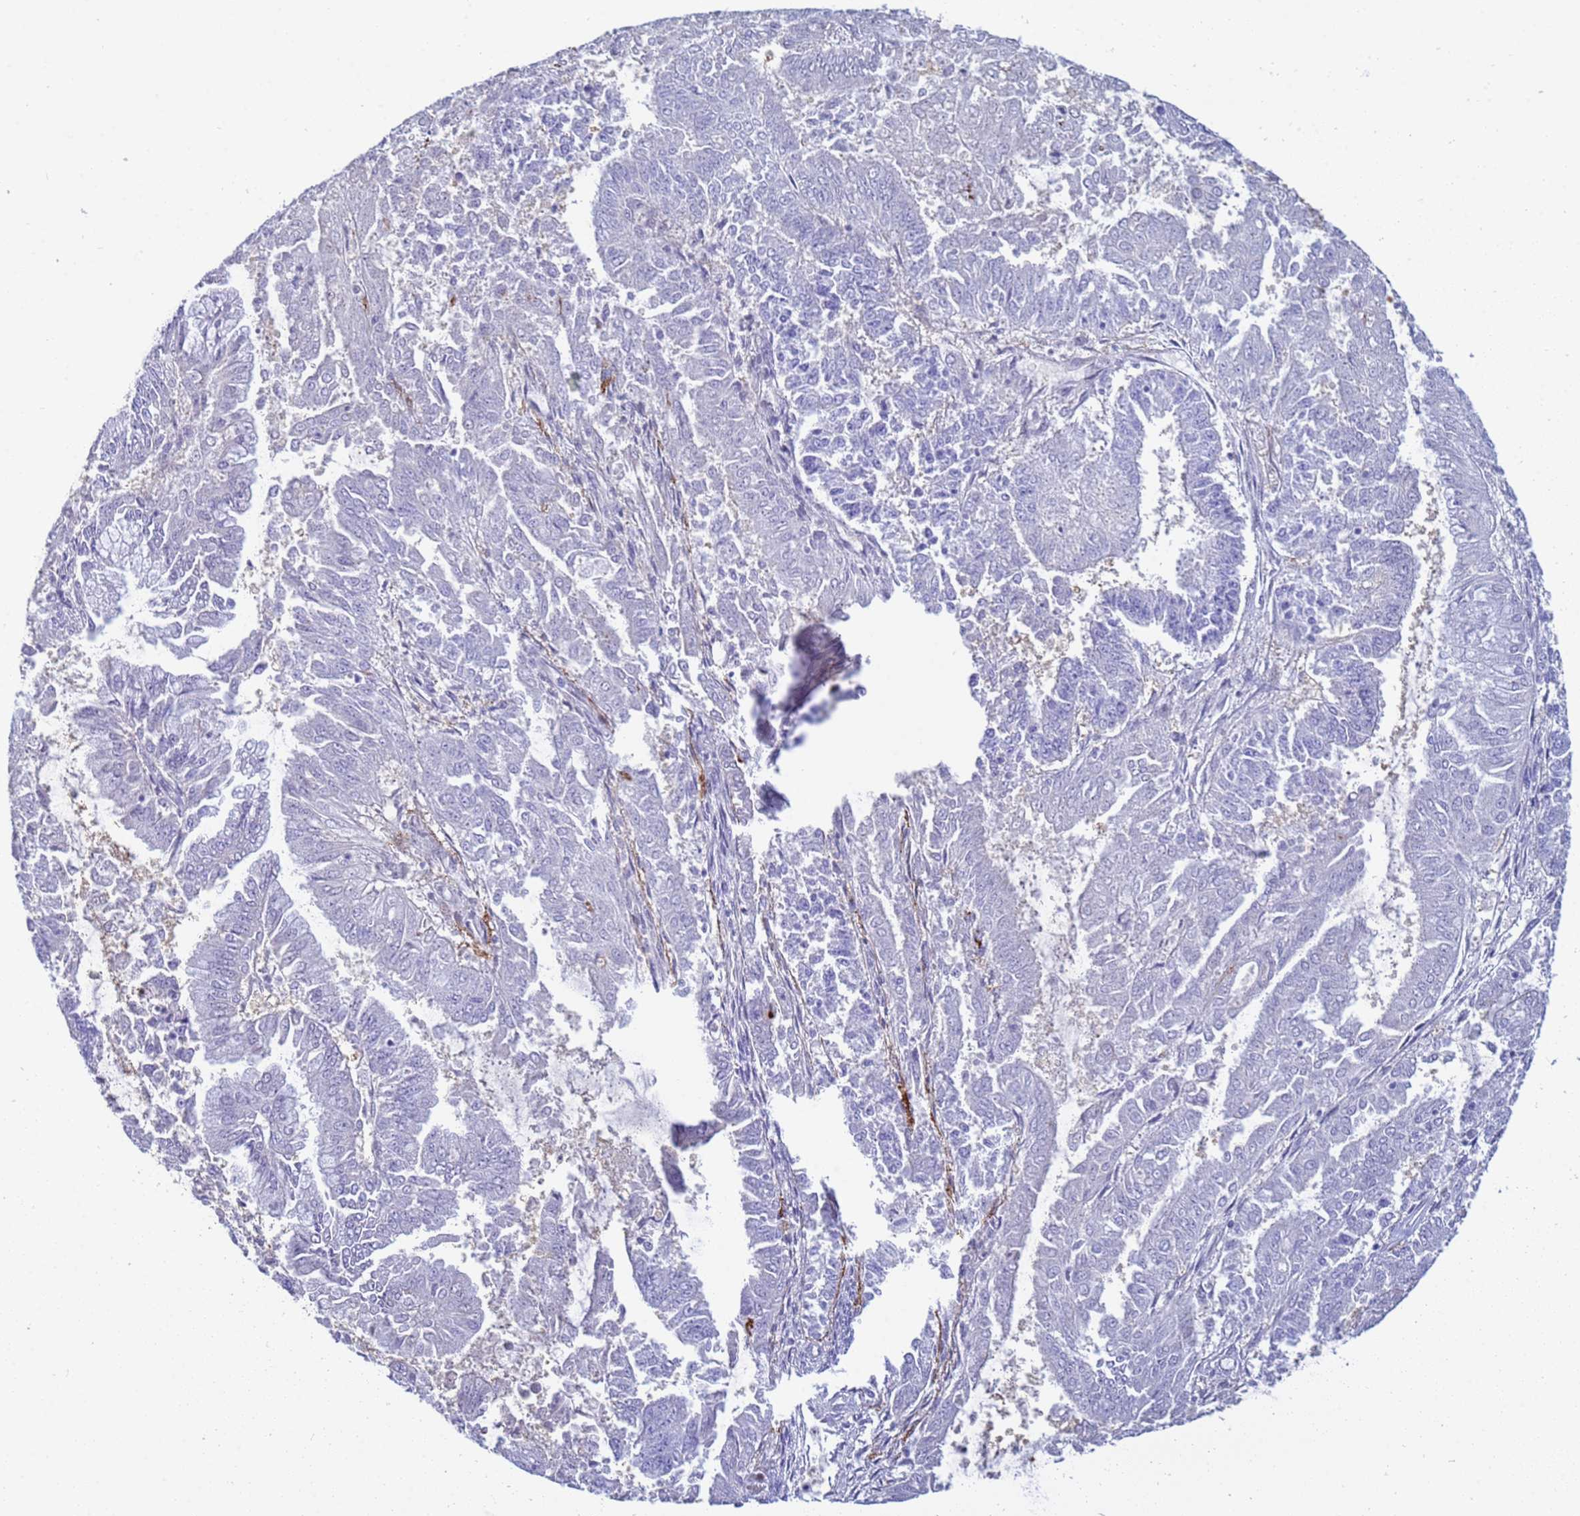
{"staining": {"intensity": "negative", "quantity": "none", "location": "none"}, "tissue": "endometrial cancer", "cell_type": "Tumor cells", "image_type": "cancer", "snomed": [{"axis": "morphology", "description": "Adenocarcinoma, NOS"}, {"axis": "topography", "description": "Endometrium"}], "caption": "A photomicrograph of endometrial cancer stained for a protein exhibits no brown staining in tumor cells.", "gene": "PPP6R1", "patient": {"sex": "female", "age": 73}}